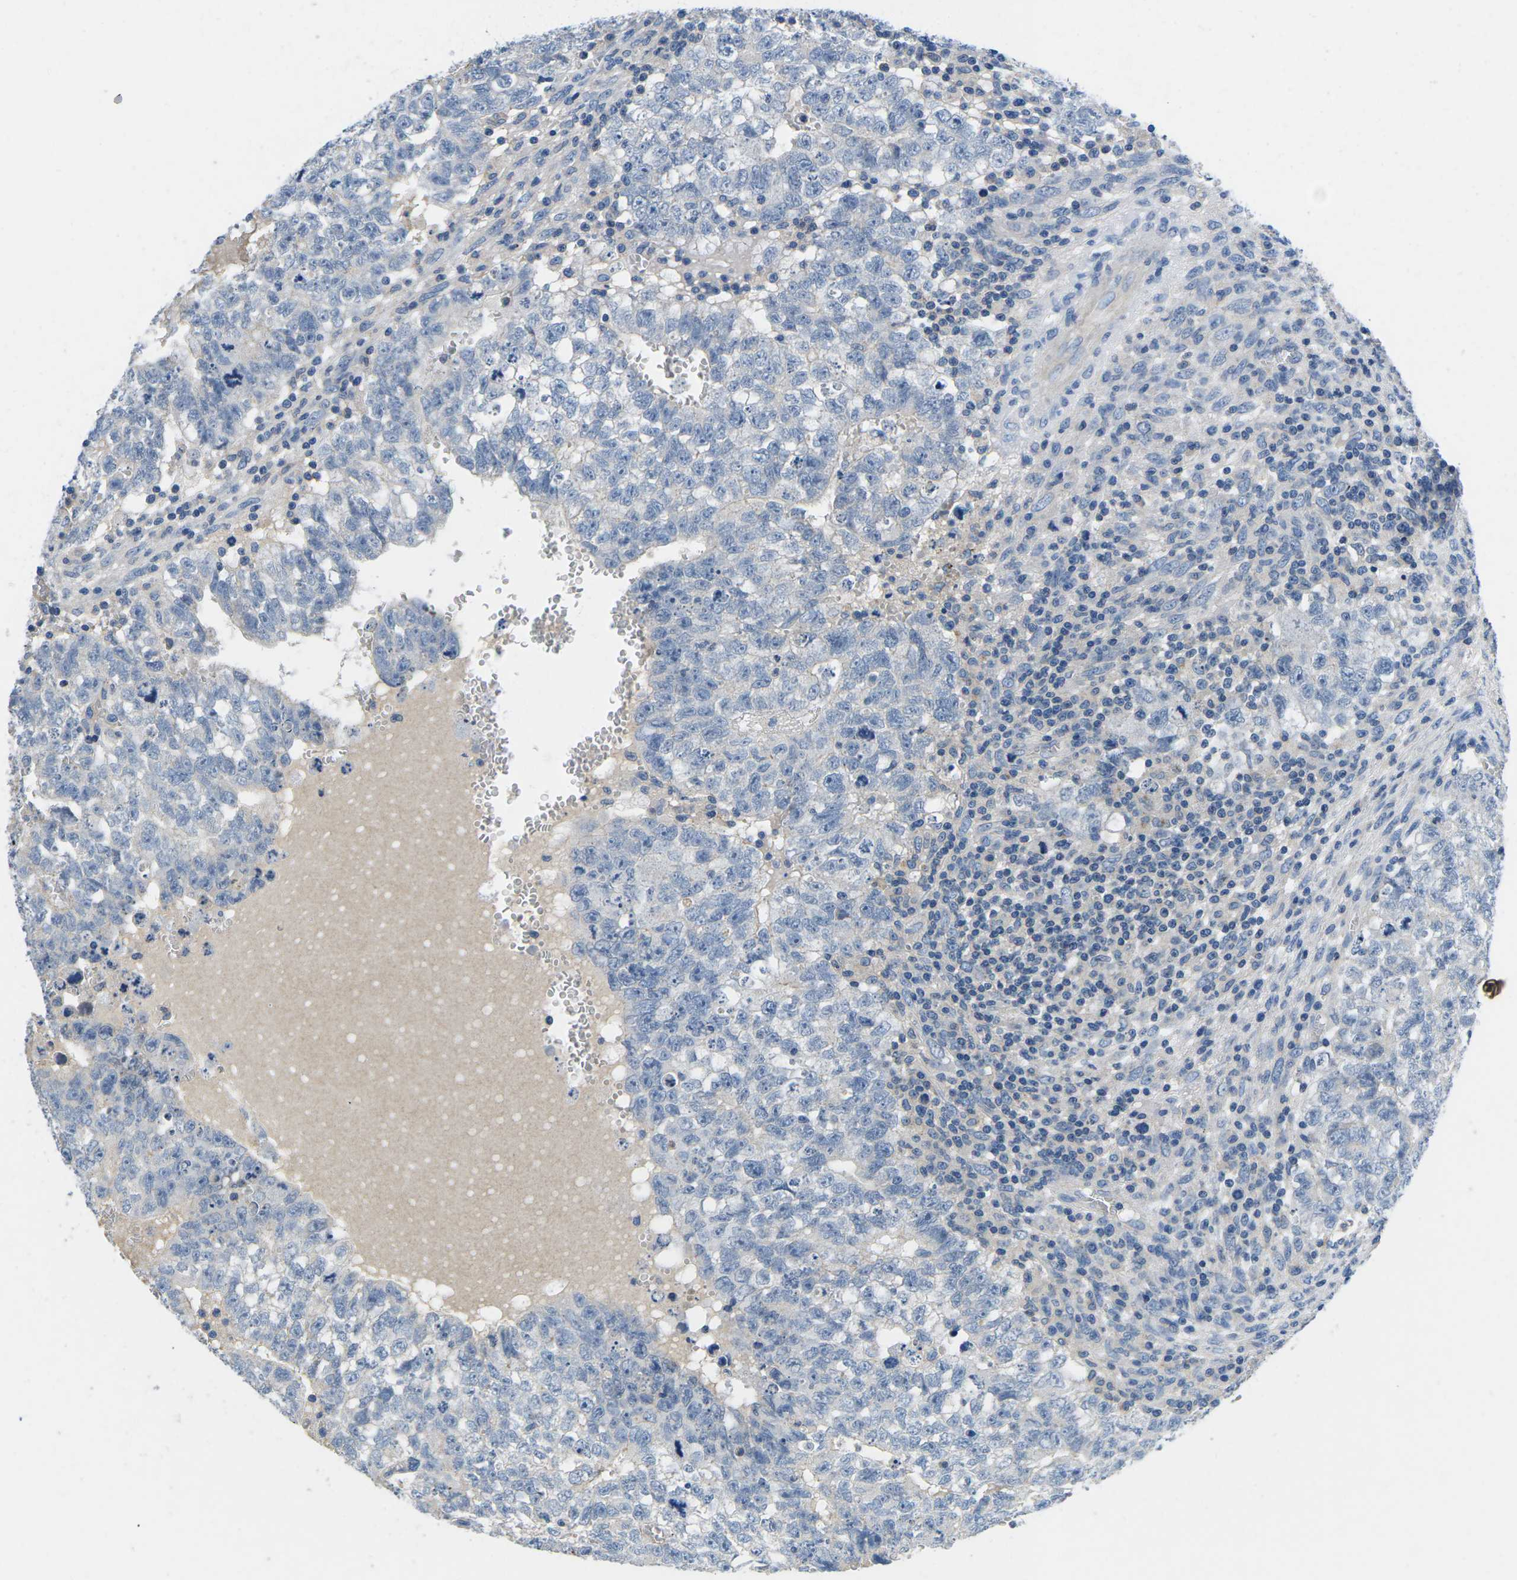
{"staining": {"intensity": "negative", "quantity": "none", "location": "none"}, "tissue": "testis cancer", "cell_type": "Tumor cells", "image_type": "cancer", "snomed": [{"axis": "morphology", "description": "Seminoma, NOS"}, {"axis": "morphology", "description": "Carcinoma, Embryonal, NOS"}, {"axis": "topography", "description": "Testis"}], "caption": "Immunohistochemistry of human testis cancer demonstrates no positivity in tumor cells.", "gene": "PDCD6IP", "patient": {"sex": "male", "age": 38}}